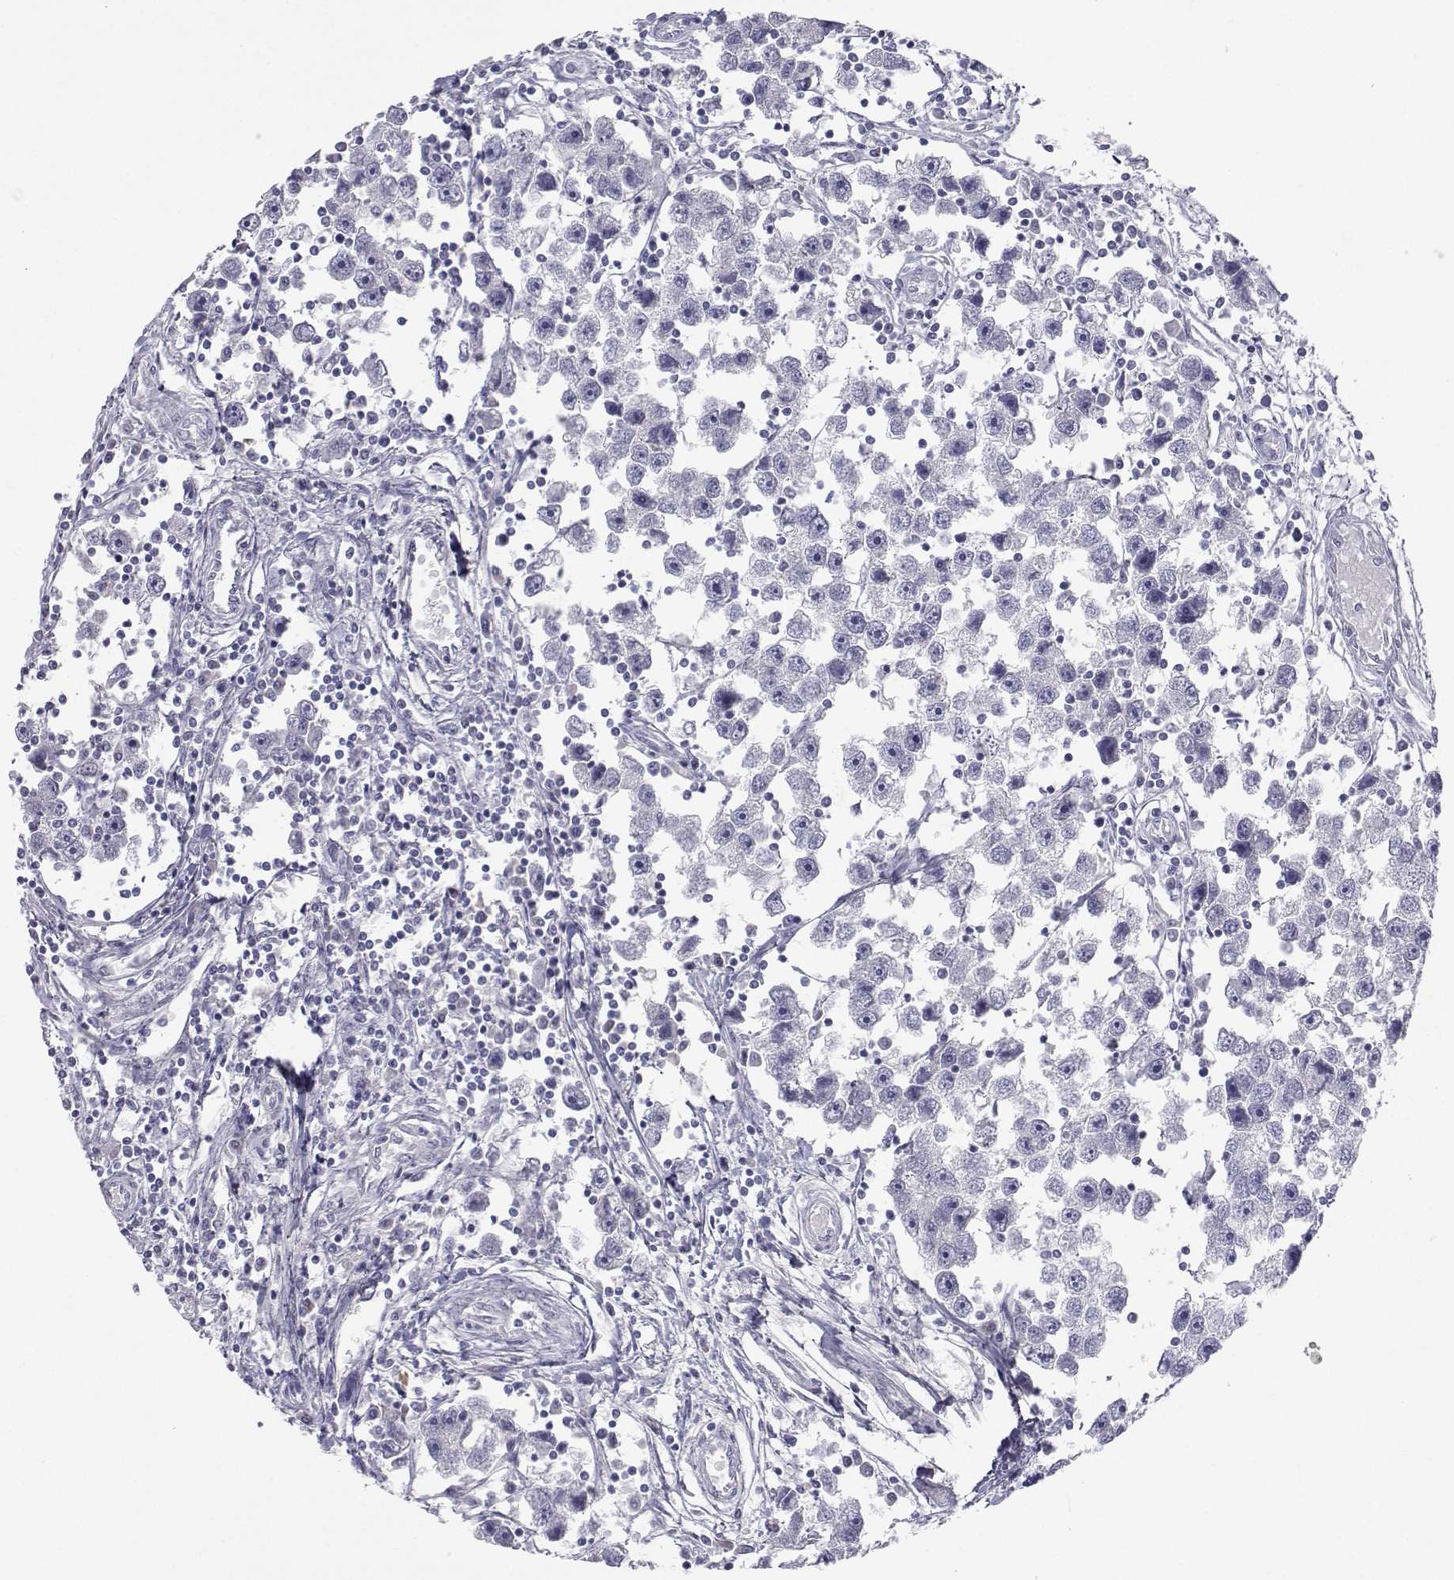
{"staining": {"intensity": "negative", "quantity": "none", "location": "none"}, "tissue": "testis cancer", "cell_type": "Tumor cells", "image_type": "cancer", "snomed": [{"axis": "morphology", "description": "Seminoma, NOS"}, {"axis": "topography", "description": "Testis"}], "caption": "This image is of testis seminoma stained with IHC to label a protein in brown with the nuclei are counter-stained blue. There is no staining in tumor cells.", "gene": "SLC6A3", "patient": {"sex": "male", "age": 30}}